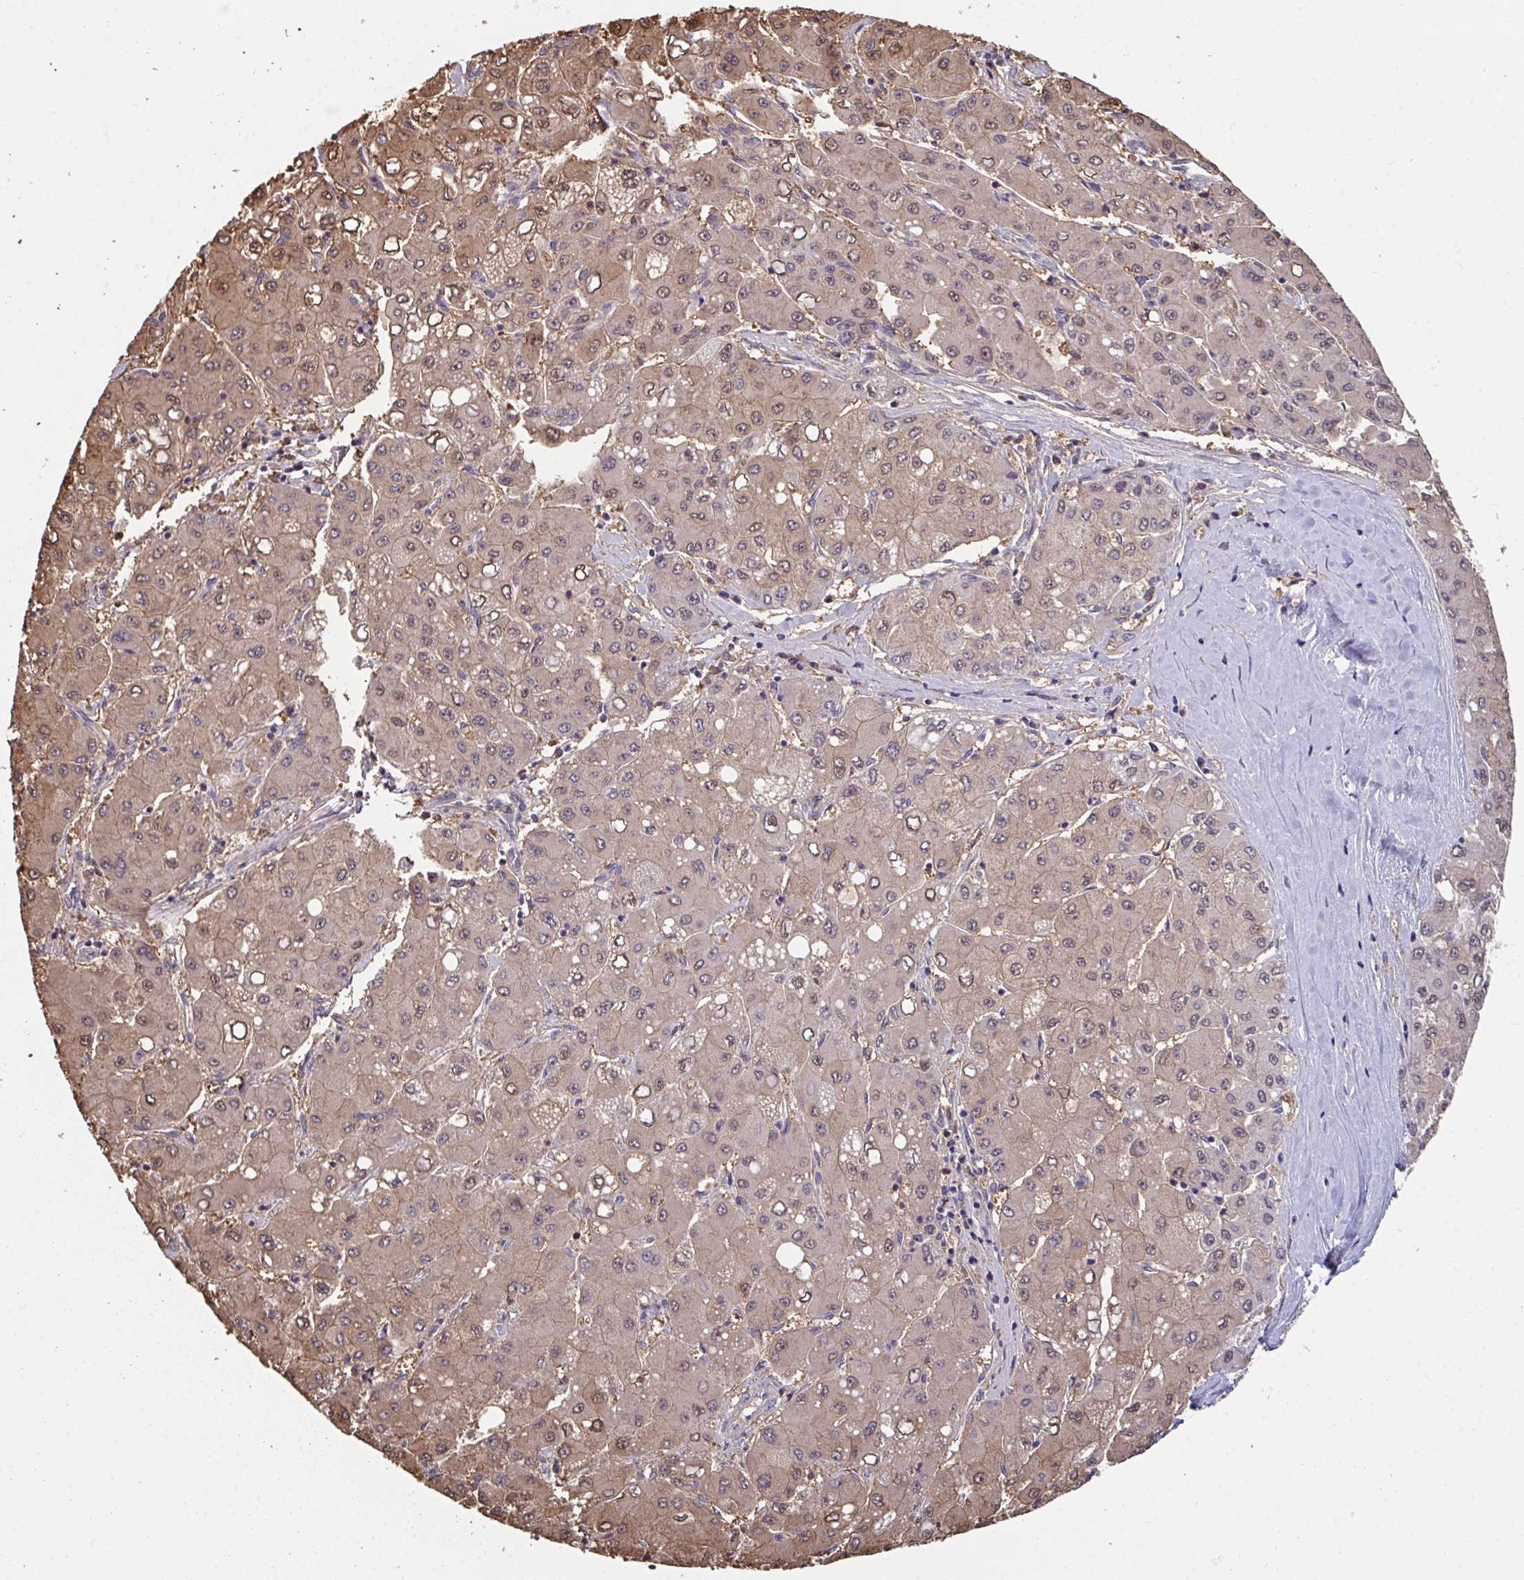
{"staining": {"intensity": "moderate", "quantity": ">75%", "location": "cytoplasmic/membranous,nuclear"}, "tissue": "liver cancer", "cell_type": "Tumor cells", "image_type": "cancer", "snomed": [{"axis": "morphology", "description": "Carcinoma, Hepatocellular, NOS"}, {"axis": "topography", "description": "Liver"}], "caption": "There is medium levels of moderate cytoplasmic/membranous and nuclear staining in tumor cells of liver cancer, as demonstrated by immunohistochemical staining (brown color).", "gene": "TTC9C", "patient": {"sex": "male", "age": 40}}